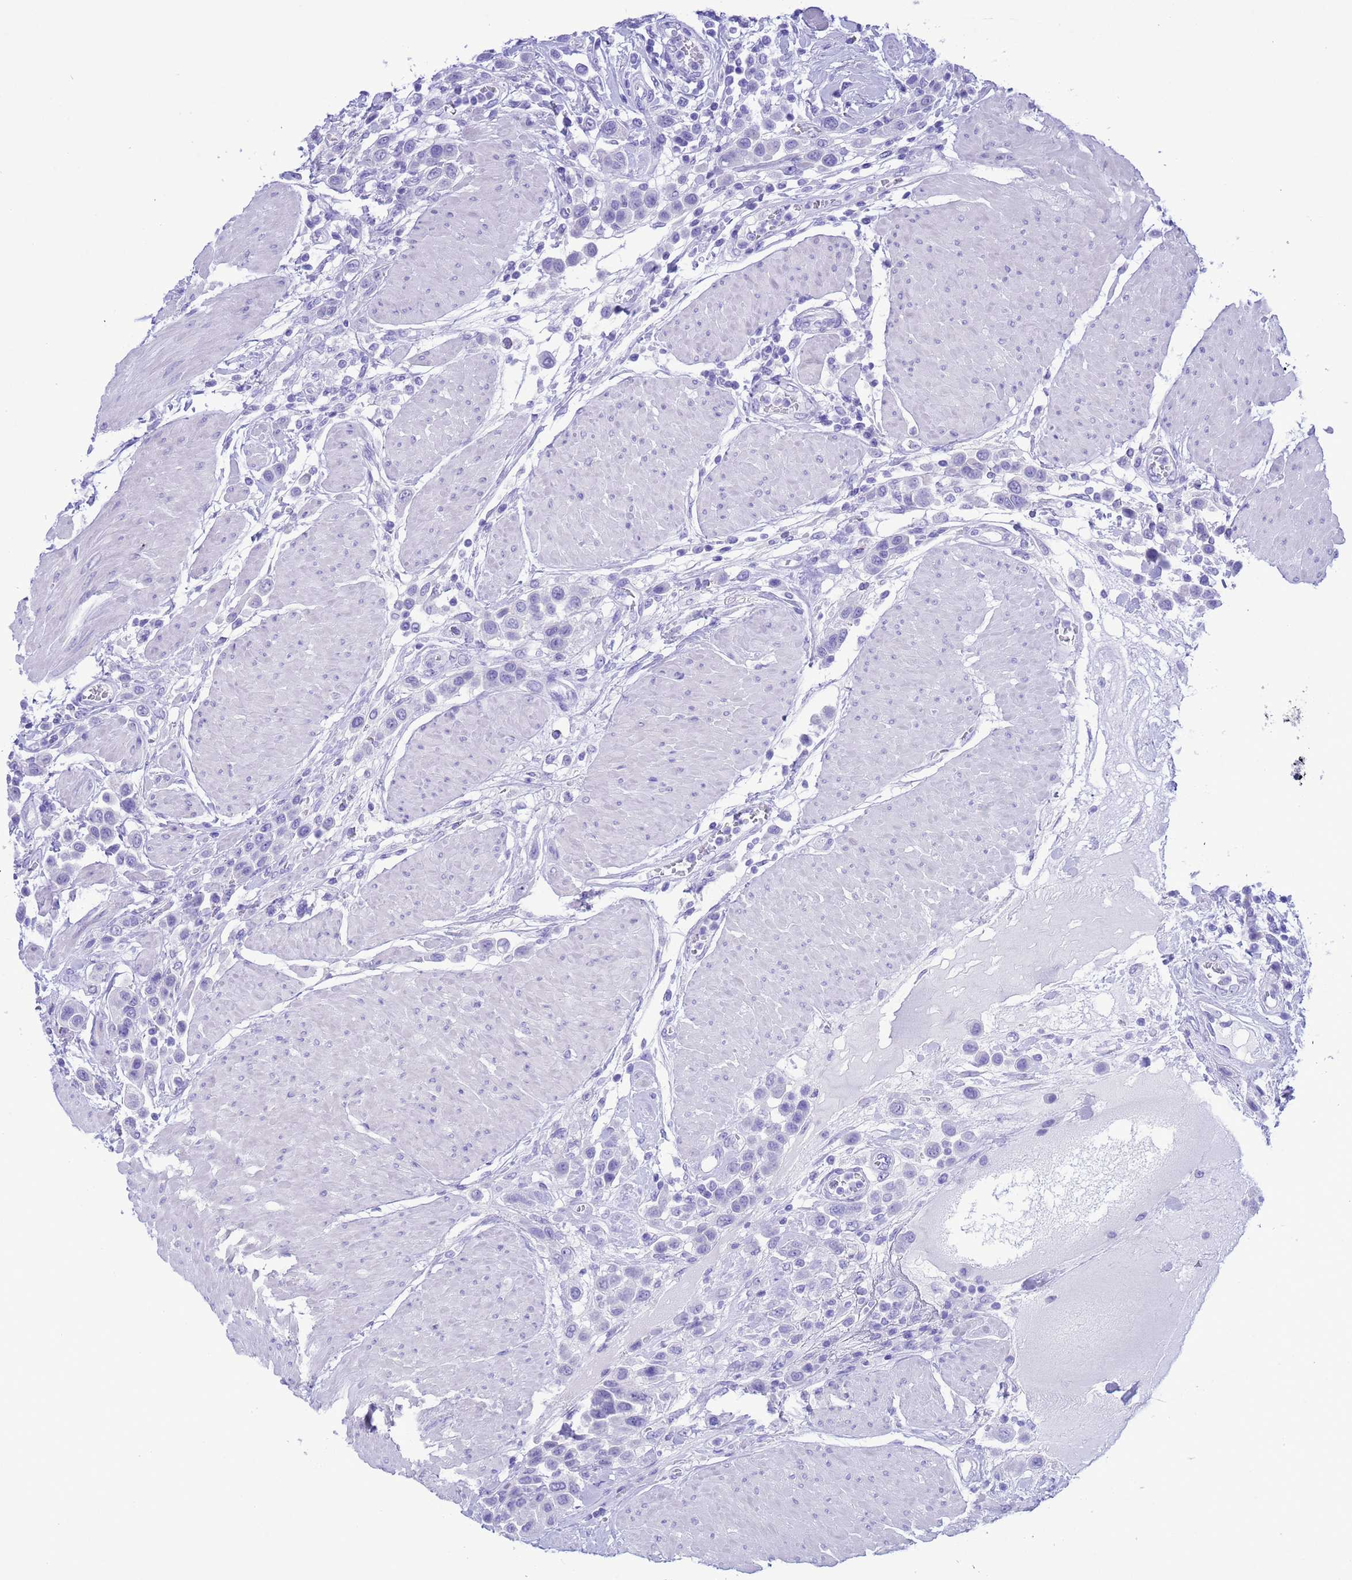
{"staining": {"intensity": "negative", "quantity": "none", "location": "none"}, "tissue": "urothelial cancer", "cell_type": "Tumor cells", "image_type": "cancer", "snomed": [{"axis": "morphology", "description": "Urothelial carcinoma, High grade"}, {"axis": "topography", "description": "Urinary bladder"}], "caption": "High magnification brightfield microscopy of urothelial carcinoma (high-grade) stained with DAB (brown) and counterstained with hematoxylin (blue): tumor cells show no significant staining.", "gene": "GSTM1", "patient": {"sex": "male", "age": 50}}